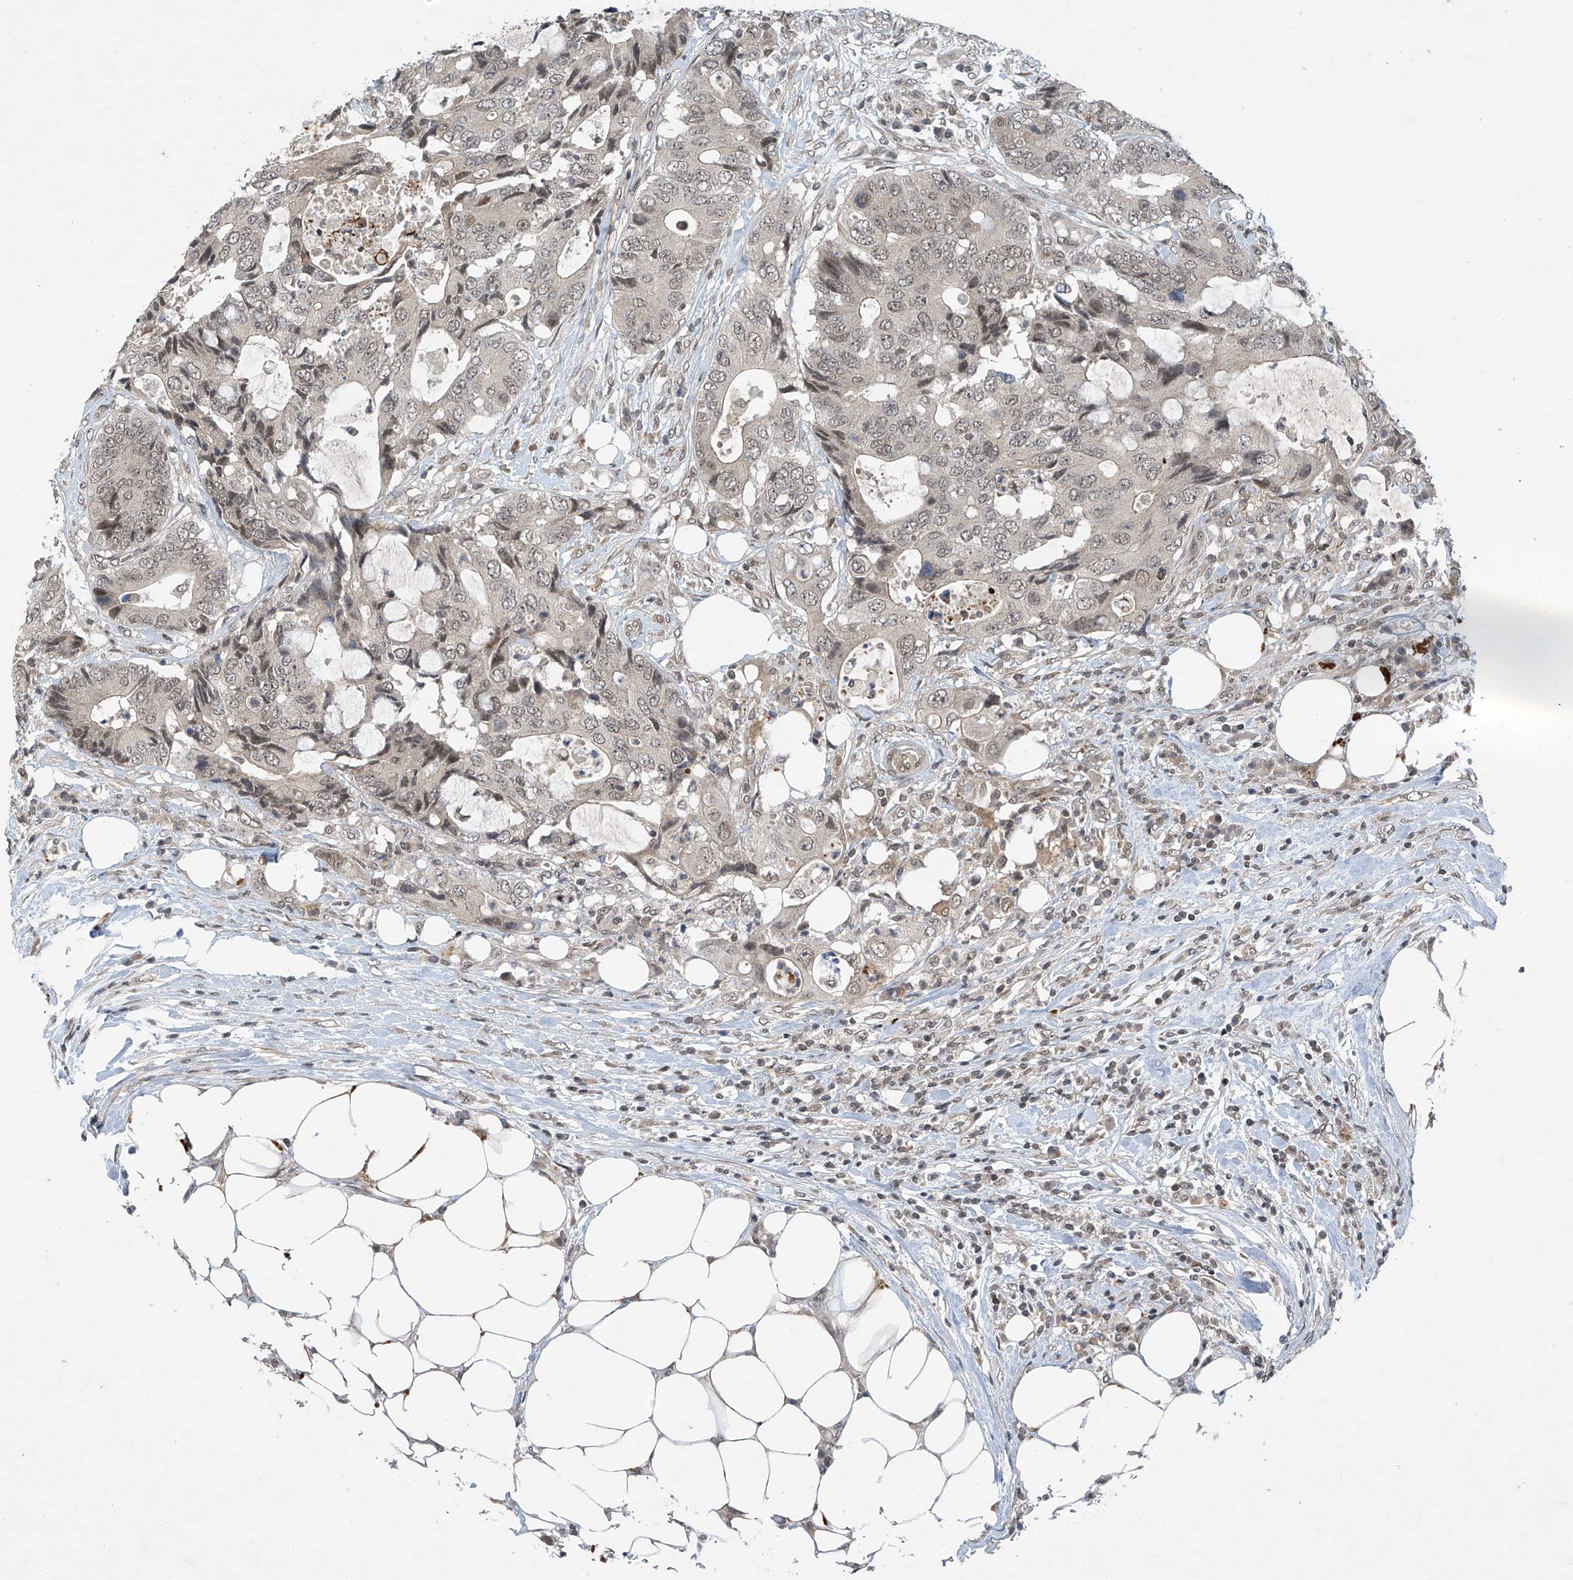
{"staining": {"intensity": "weak", "quantity": "25%-75%", "location": "nuclear"}, "tissue": "colorectal cancer", "cell_type": "Tumor cells", "image_type": "cancer", "snomed": [{"axis": "morphology", "description": "Adenocarcinoma, NOS"}, {"axis": "topography", "description": "Colon"}], "caption": "An immunohistochemistry (IHC) image of neoplastic tissue is shown. Protein staining in brown highlights weak nuclear positivity in colorectal adenocarcinoma within tumor cells.", "gene": "TAF8", "patient": {"sex": "male", "age": 71}}